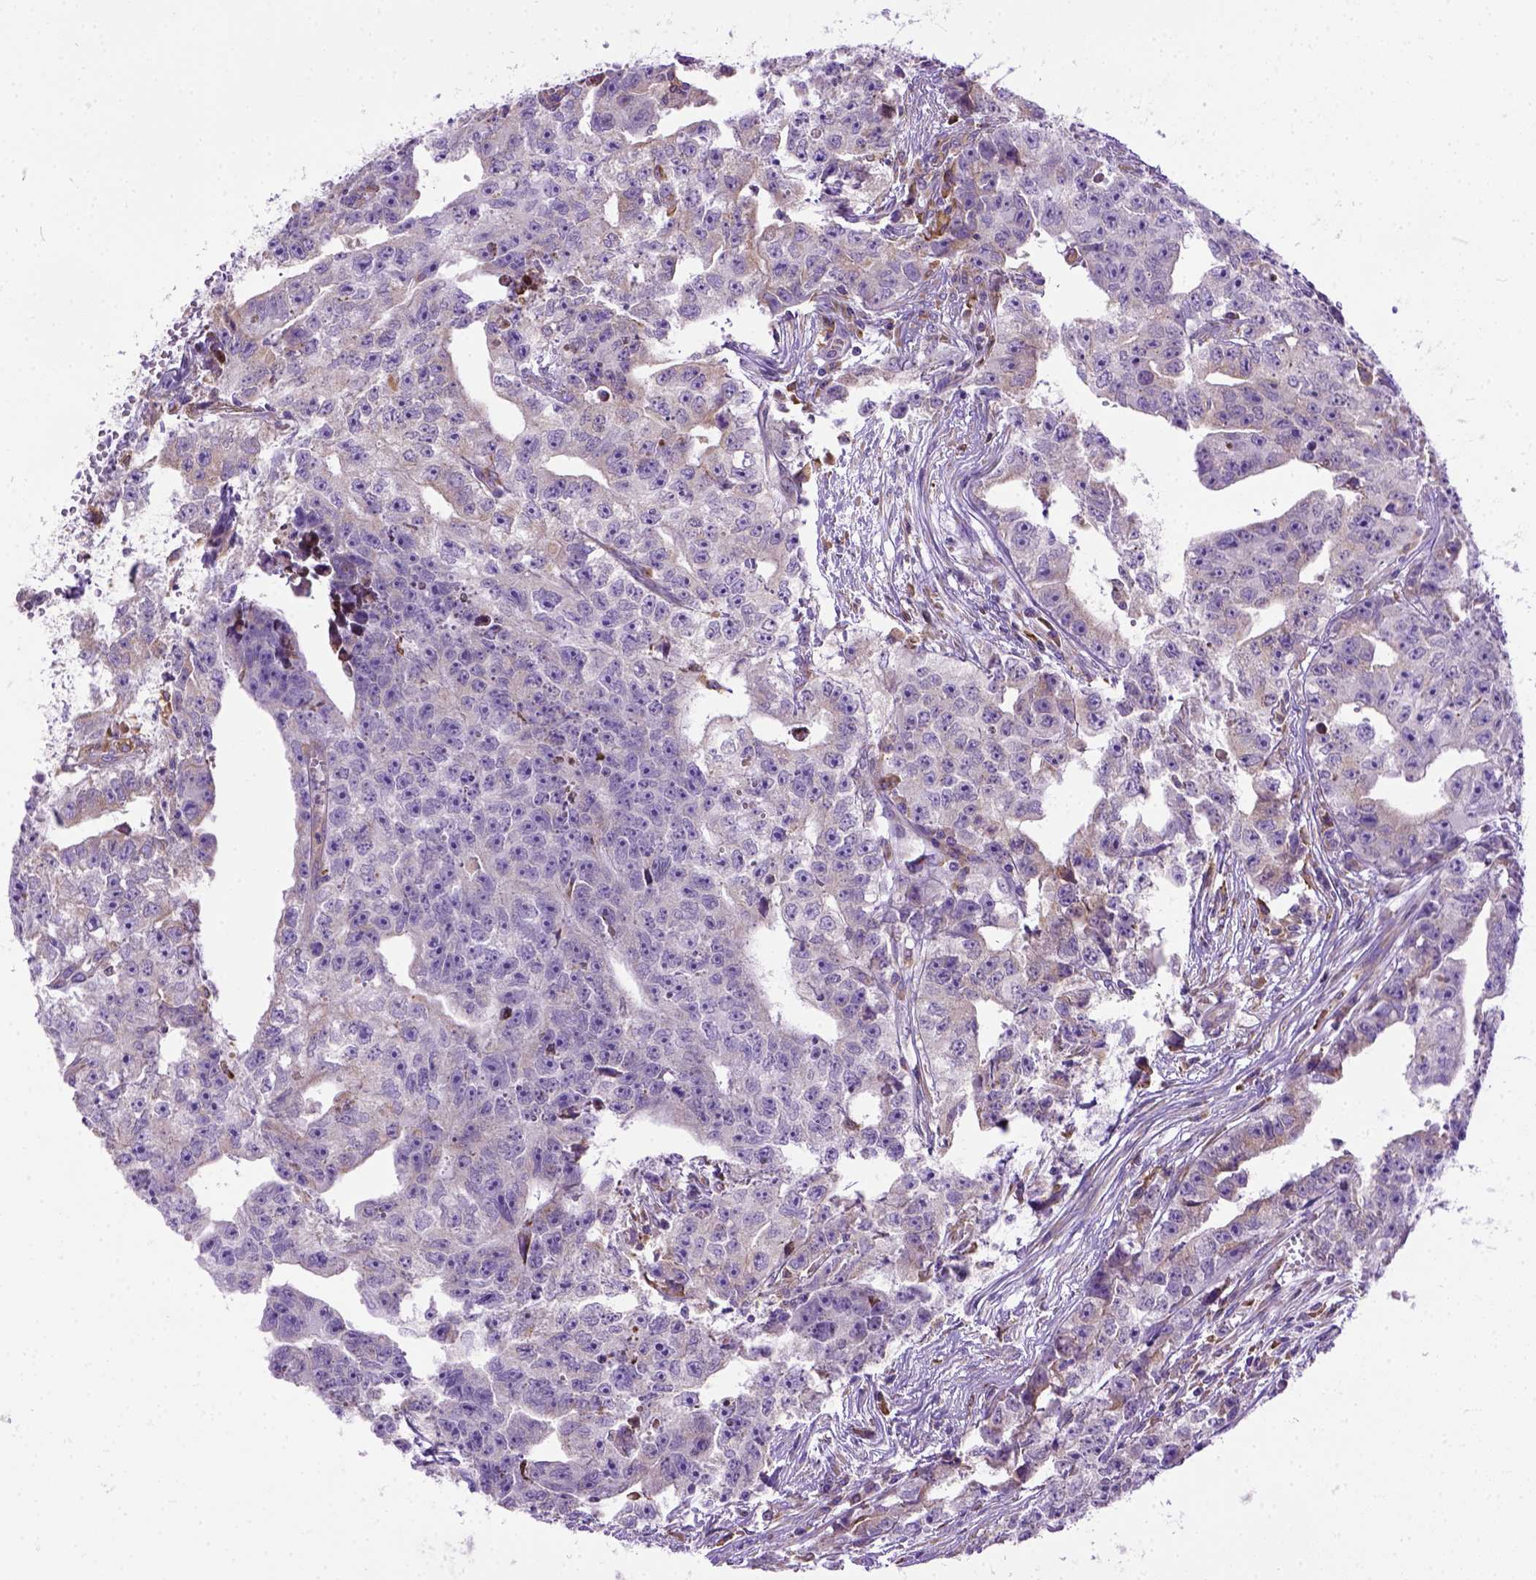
{"staining": {"intensity": "moderate", "quantity": "<25%", "location": "cytoplasmic/membranous"}, "tissue": "testis cancer", "cell_type": "Tumor cells", "image_type": "cancer", "snomed": [{"axis": "morphology", "description": "Carcinoma, Embryonal, NOS"}, {"axis": "morphology", "description": "Teratoma, malignant, NOS"}, {"axis": "topography", "description": "Testis"}], "caption": "About <25% of tumor cells in human teratoma (malignant) (testis) reveal moderate cytoplasmic/membranous protein expression as visualized by brown immunohistochemical staining.", "gene": "PLK4", "patient": {"sex": "male", "age": 24}}